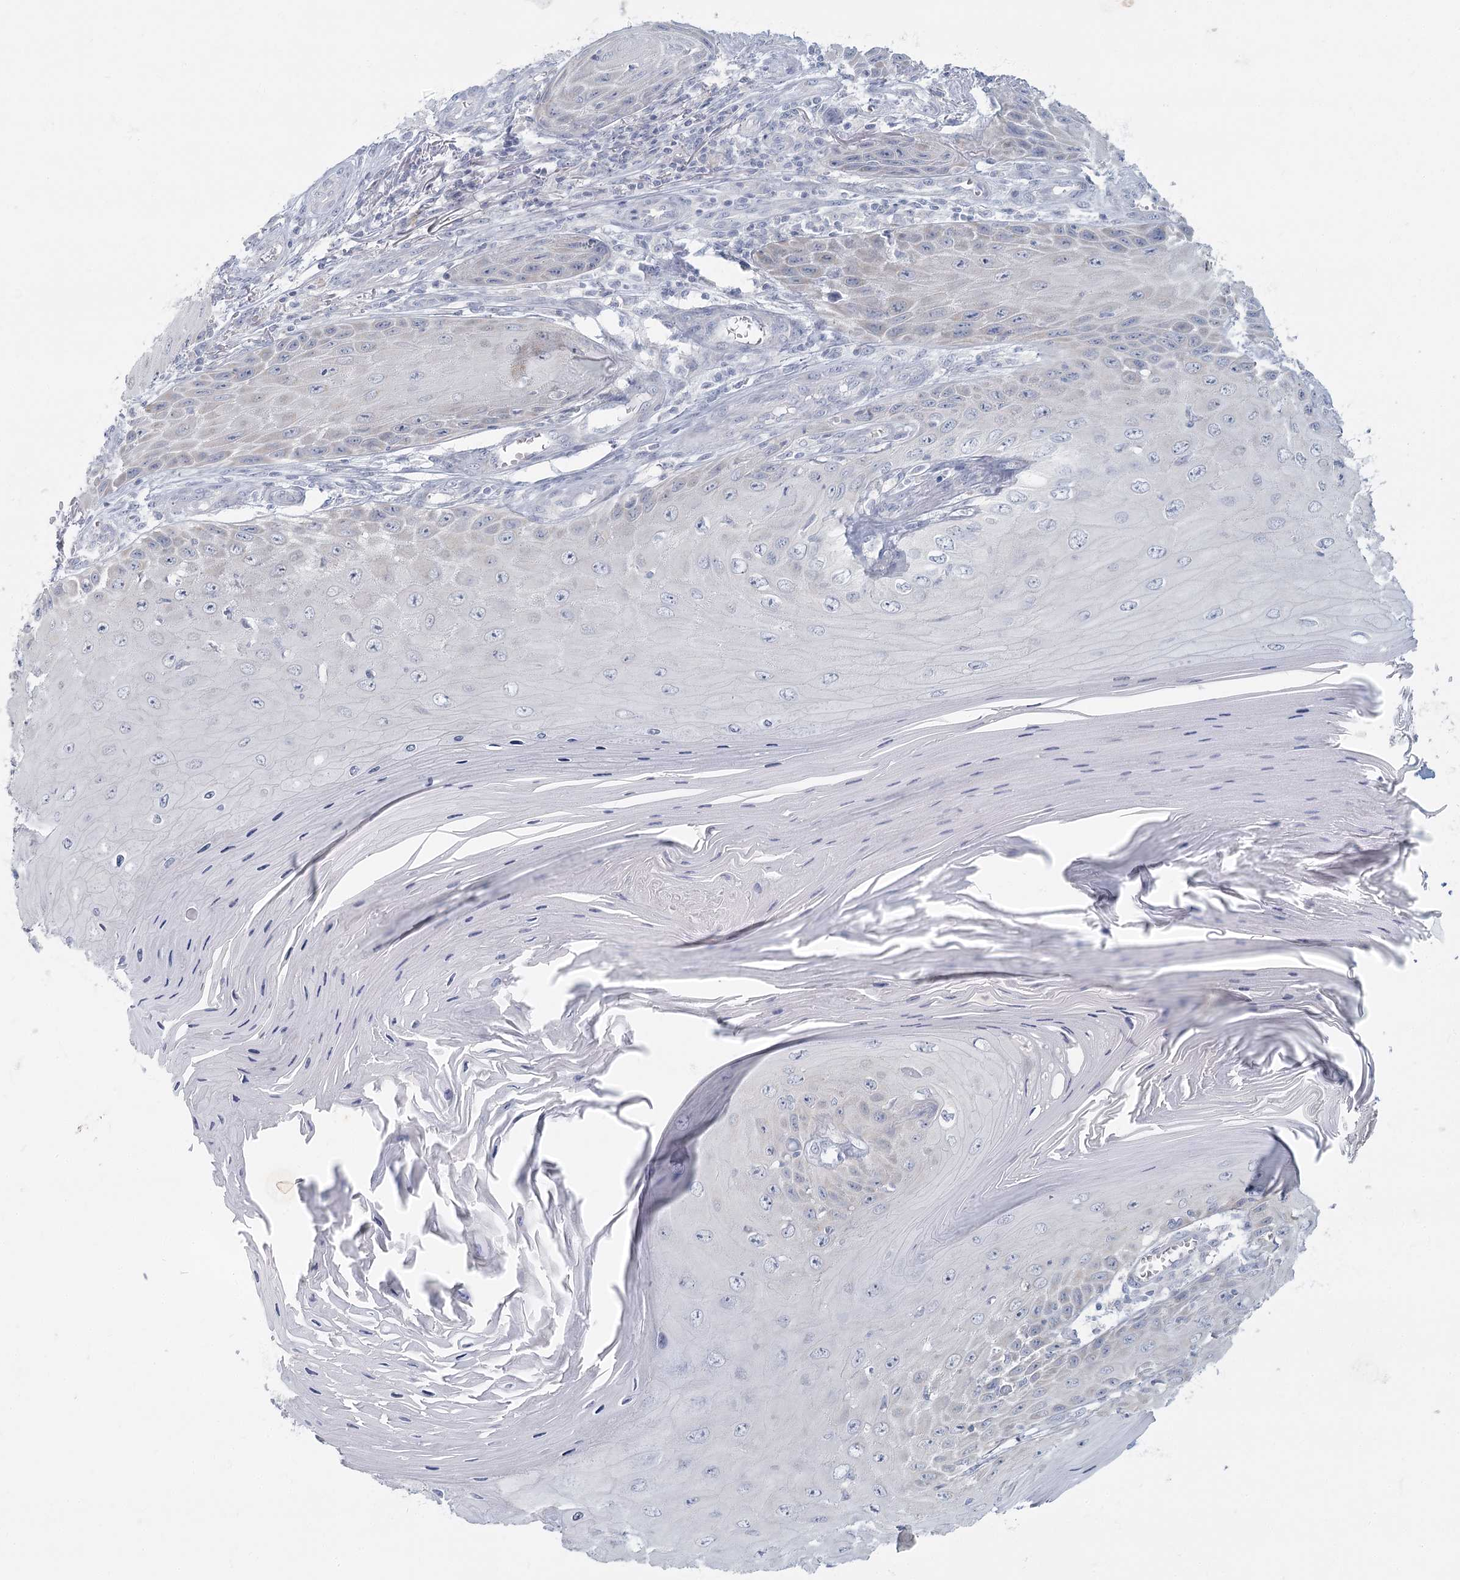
{"staining": {"intensity": "negative", "quantity": "none", "location": "none"}, "tissue": "skin cancer", "cell_type": "Tumor cells", "image_type": "cancer", "snomed": [{"axis": "morphology", "description": "Squamous cell carcinoma, NOS"}, {"axis": "topography", "description": "Skin"}], "caption": "Immunohistochemistry (IHC) of squamous cell carcinoma (skin) displays no positivity in tumor cells. Brightfield microscopy of immunohistochemistry stained with DAB (brown) and hematoxylin (blue), captured at high magnification.", "gene": "FAM110C", "patient": {"sex": "female", "age": 73}}